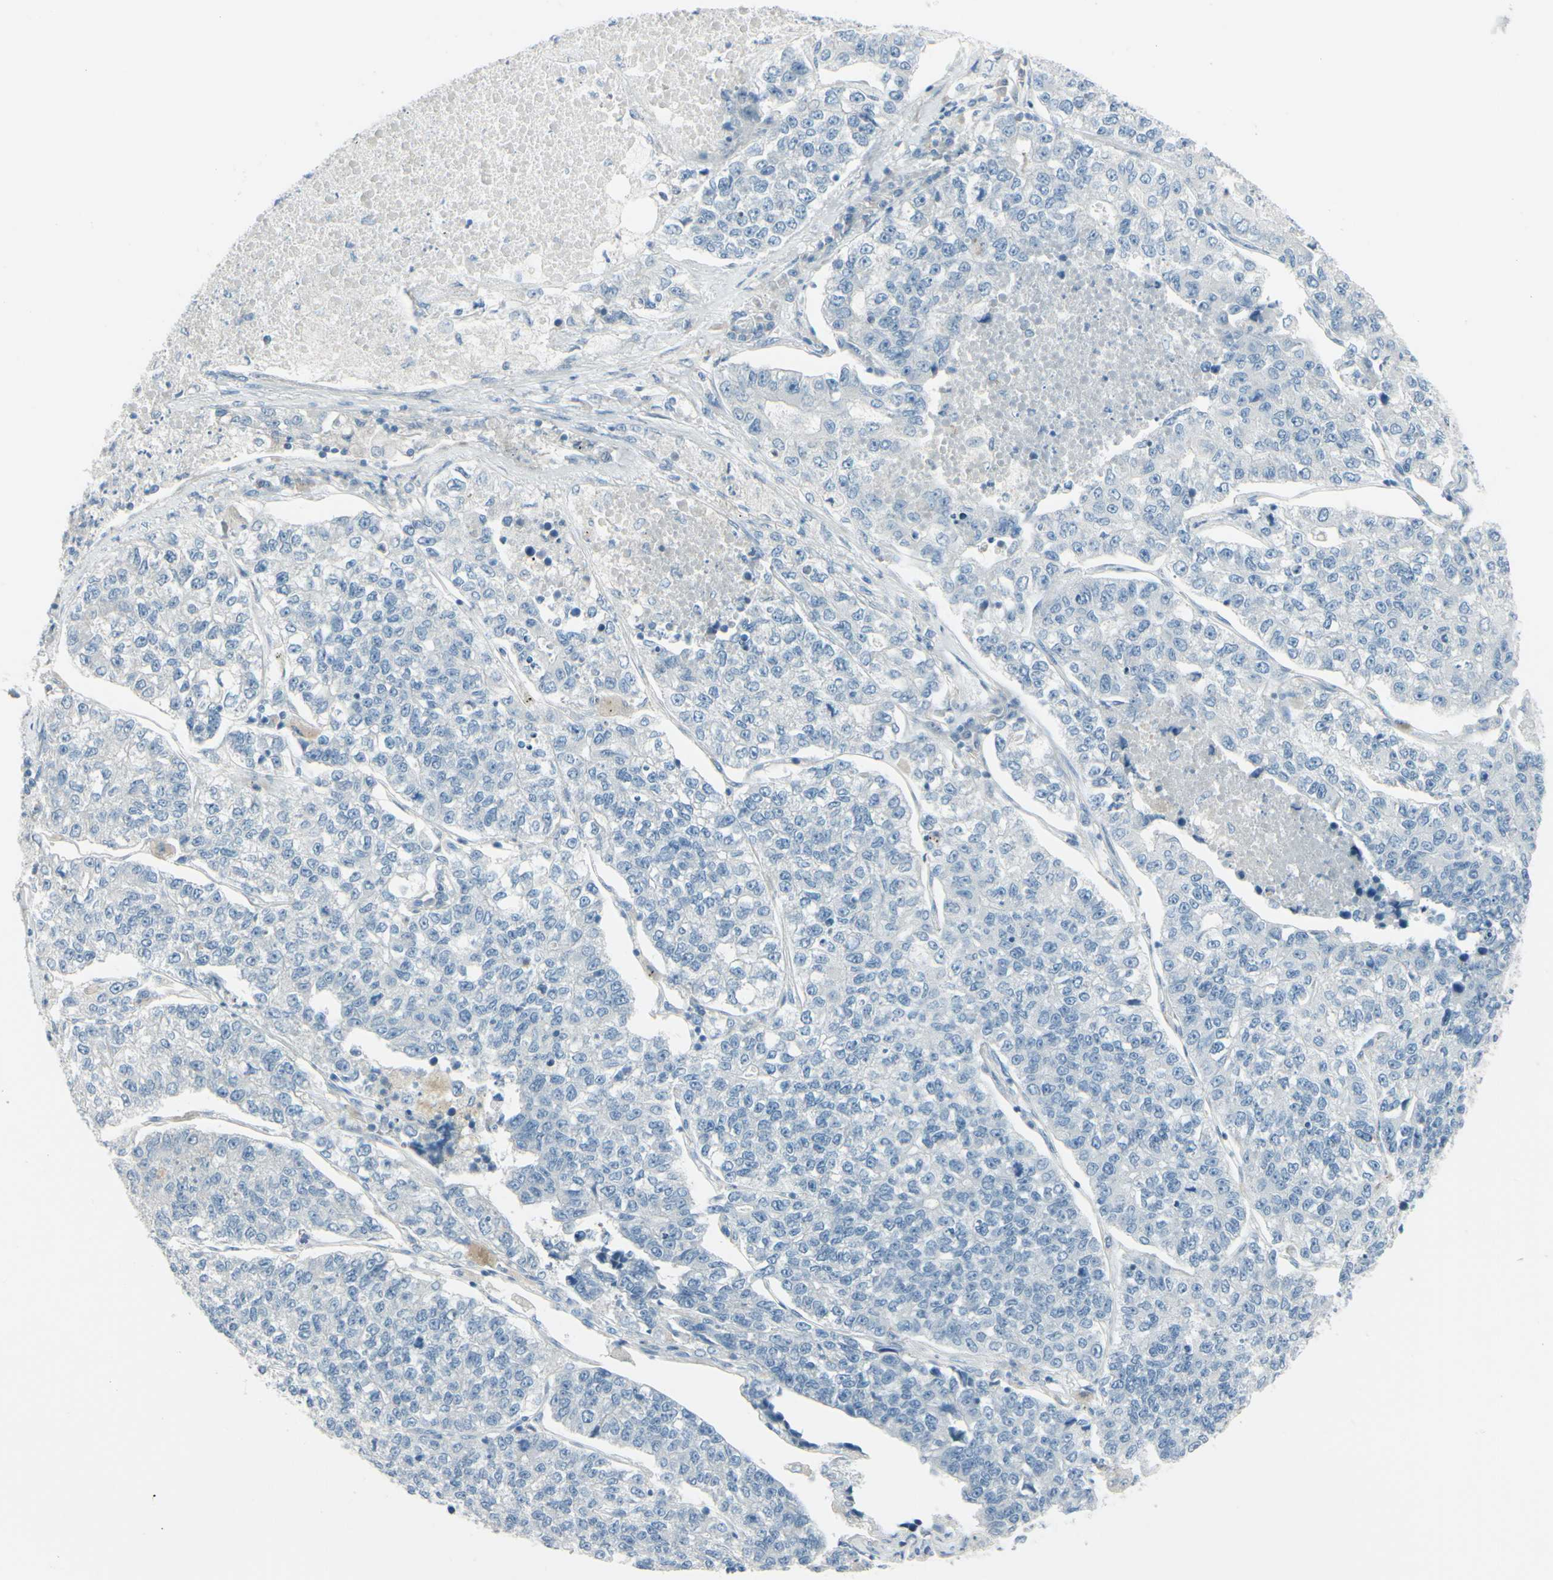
{"staining": {"intensity": "negative", "quantity": "none", "location": "none"}, "tissue": "lung cancer", "cell_type": "Tumor cells", "image_type": "cancer", "snomed": [{"axis": "morphology", "description": "Adenocarcinoma, NOS"}, {"axis": "topography", "description": "Lung"}], "caption": "Immunohistochemistry micrograph of neoplastic tissue: human lung adenocarcinoma stained with DAB (3,3'-diaminobenzidine) displays no significant protein staining in tumor cells.", "gene": "GPR34", "patient": {"sex": "male", "age": 49}}